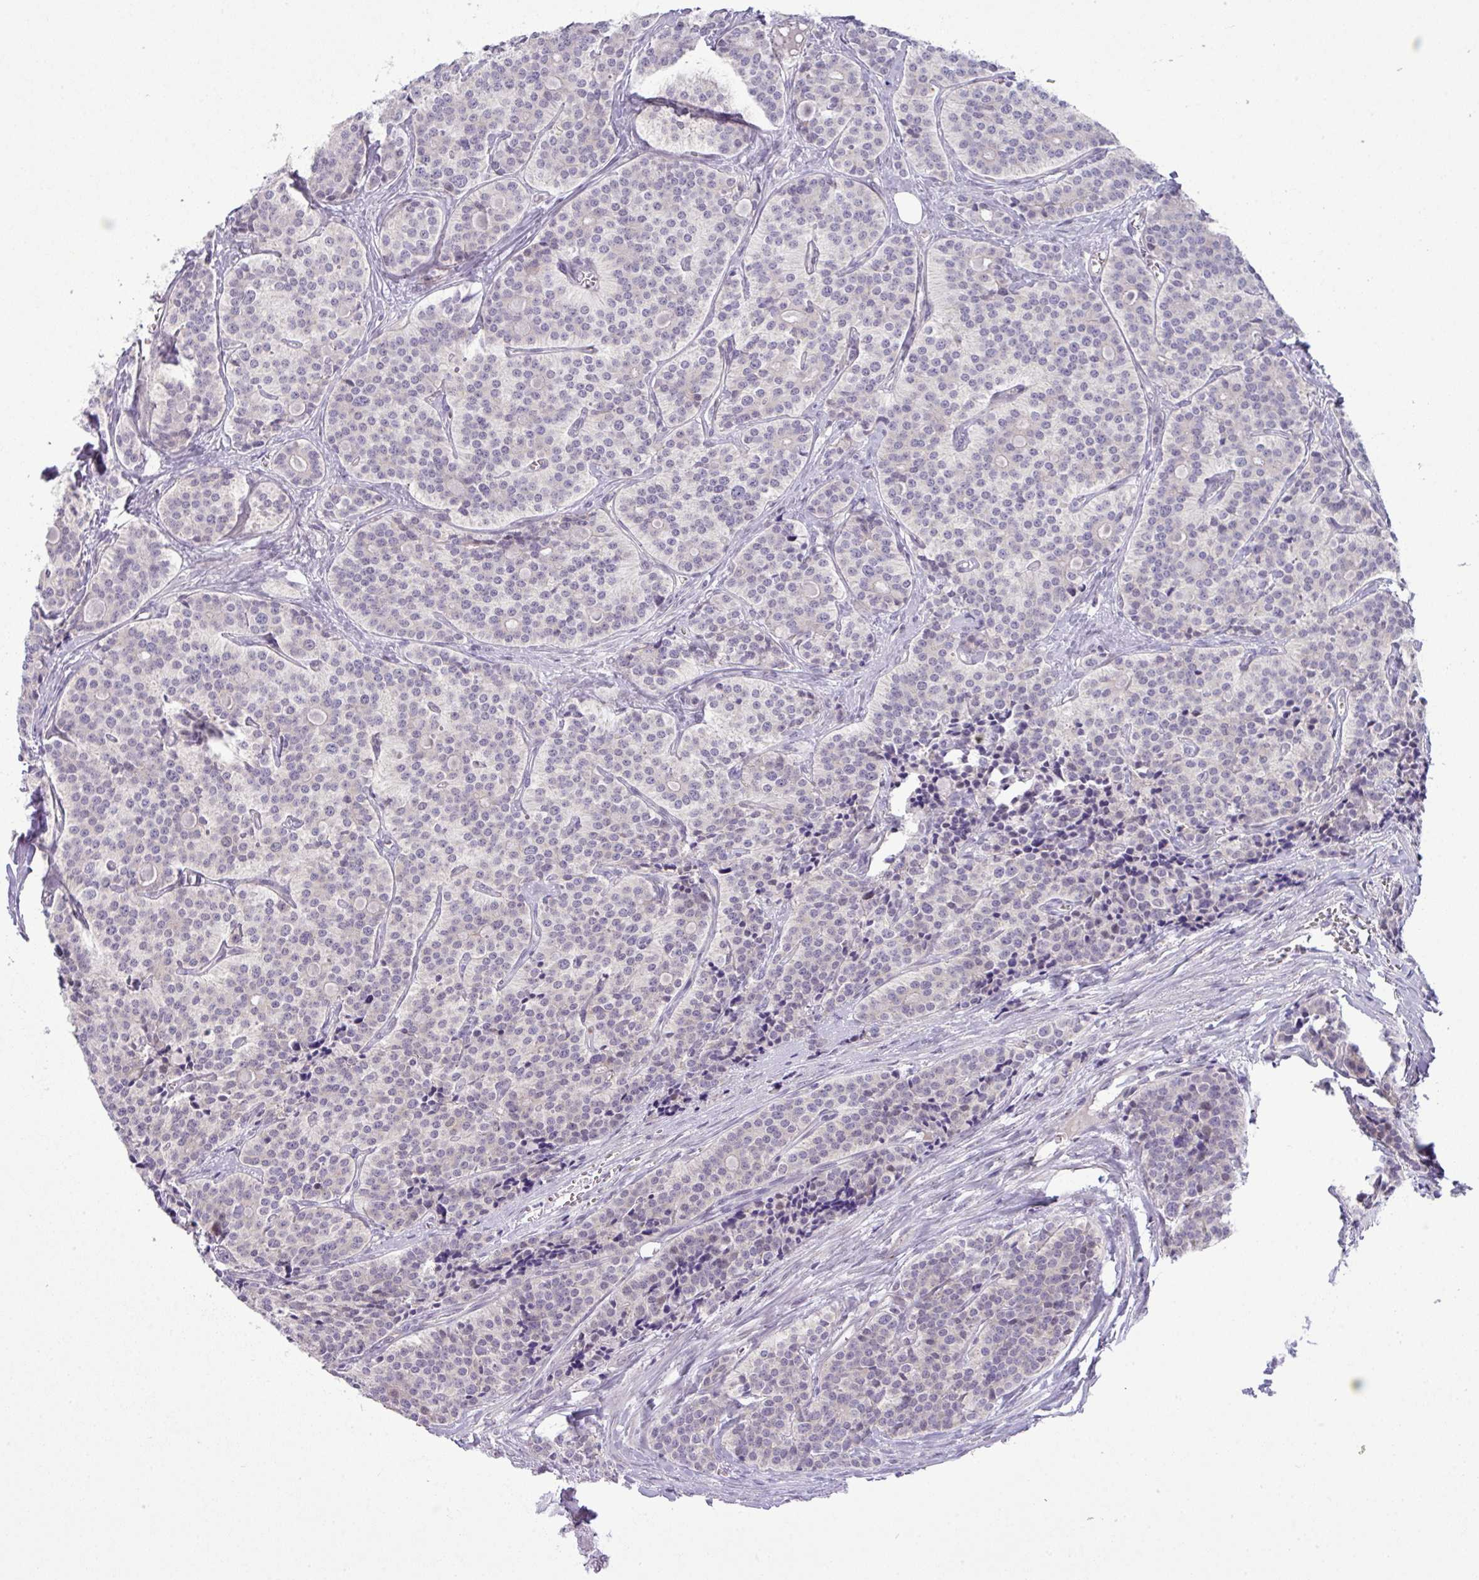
{"staining": {"intensity": "negative", "quantity": "none", "location": "none"}, "tissue": "carcinoid", "cell_type": "Tumor cells", "image_type": "cancer", "snomed": [{"axis": "morphology", "description": "Carcinoid, malignant, NOS"}, {"axis": "topography", "description": "Small intestine"}], "caption": "DAB (3,3'-diaminobenzidine) immunohistochemical staining of carcinoid demonstrates no significant positivity in tumor cells. Brightfield microscopy of immunohistochemistry stained with DAB (brown) and hematoxylin (blue), captured at high magnification.", "gene": "MAK16", "patient": {"sex": "male", "age": 63}}